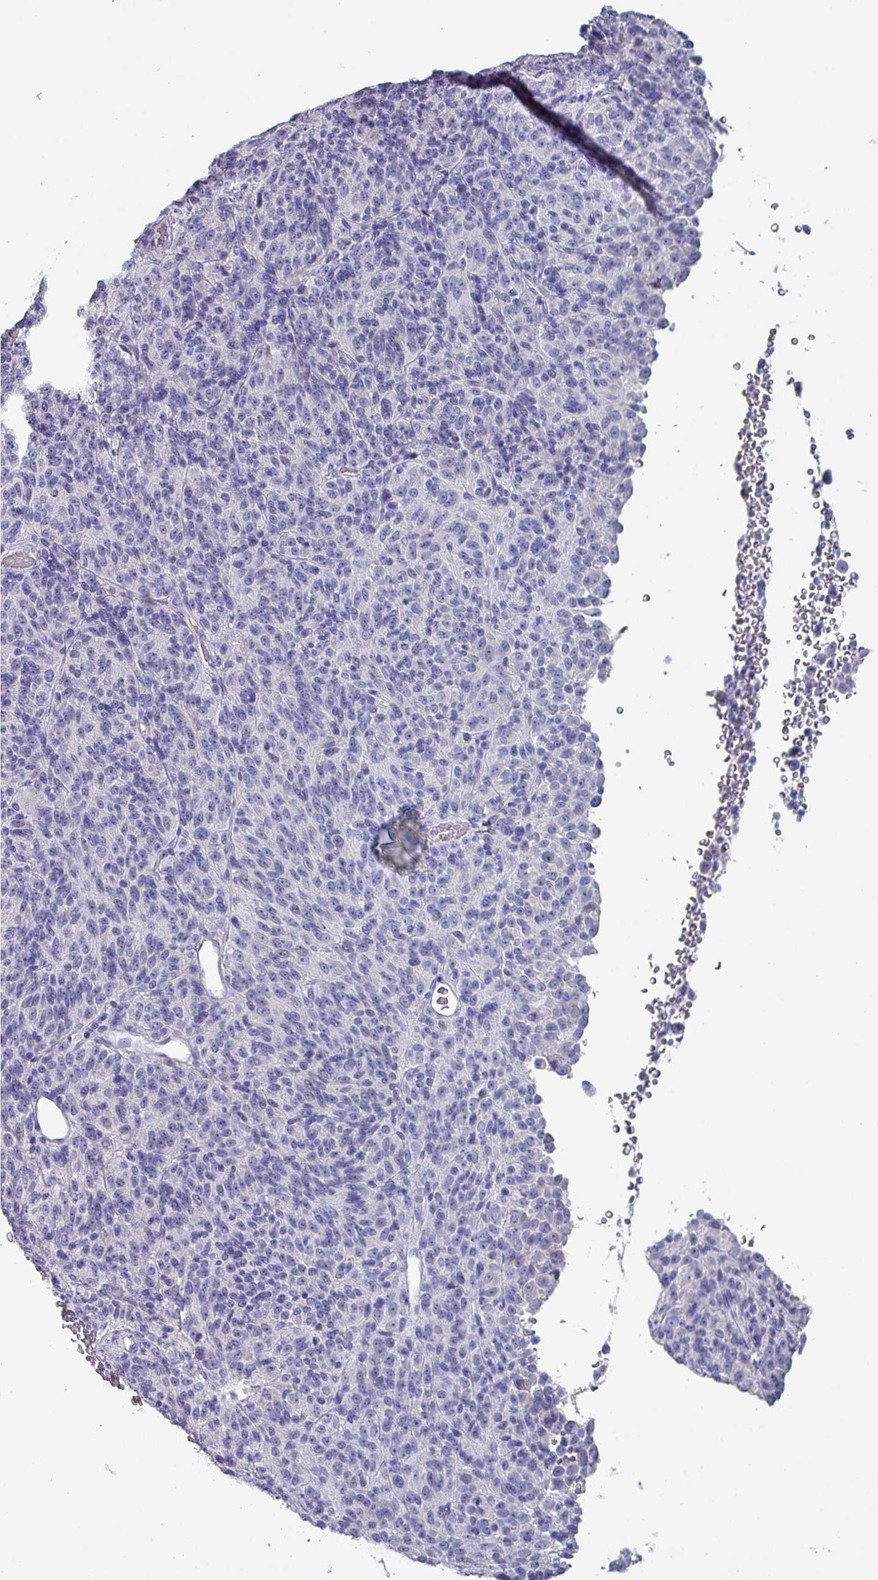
{"staining": {"intensity": "negative", "quantity": "none", "location": "none"}, "tissue": "melanoma", "cell_type": "Tumor cells", "image_type": "cancer", "snomed": [{"axis": "morphology", "description": "Malignant melanoma, Metastatic site"}, {"axis": "topography", "description": "Brain"}], "caption": "IHC of human melanoma exhibits no positivity in tumor cells.", "gene": "INS-IGF2", "patient": {"sex": "female", "age": 56}}